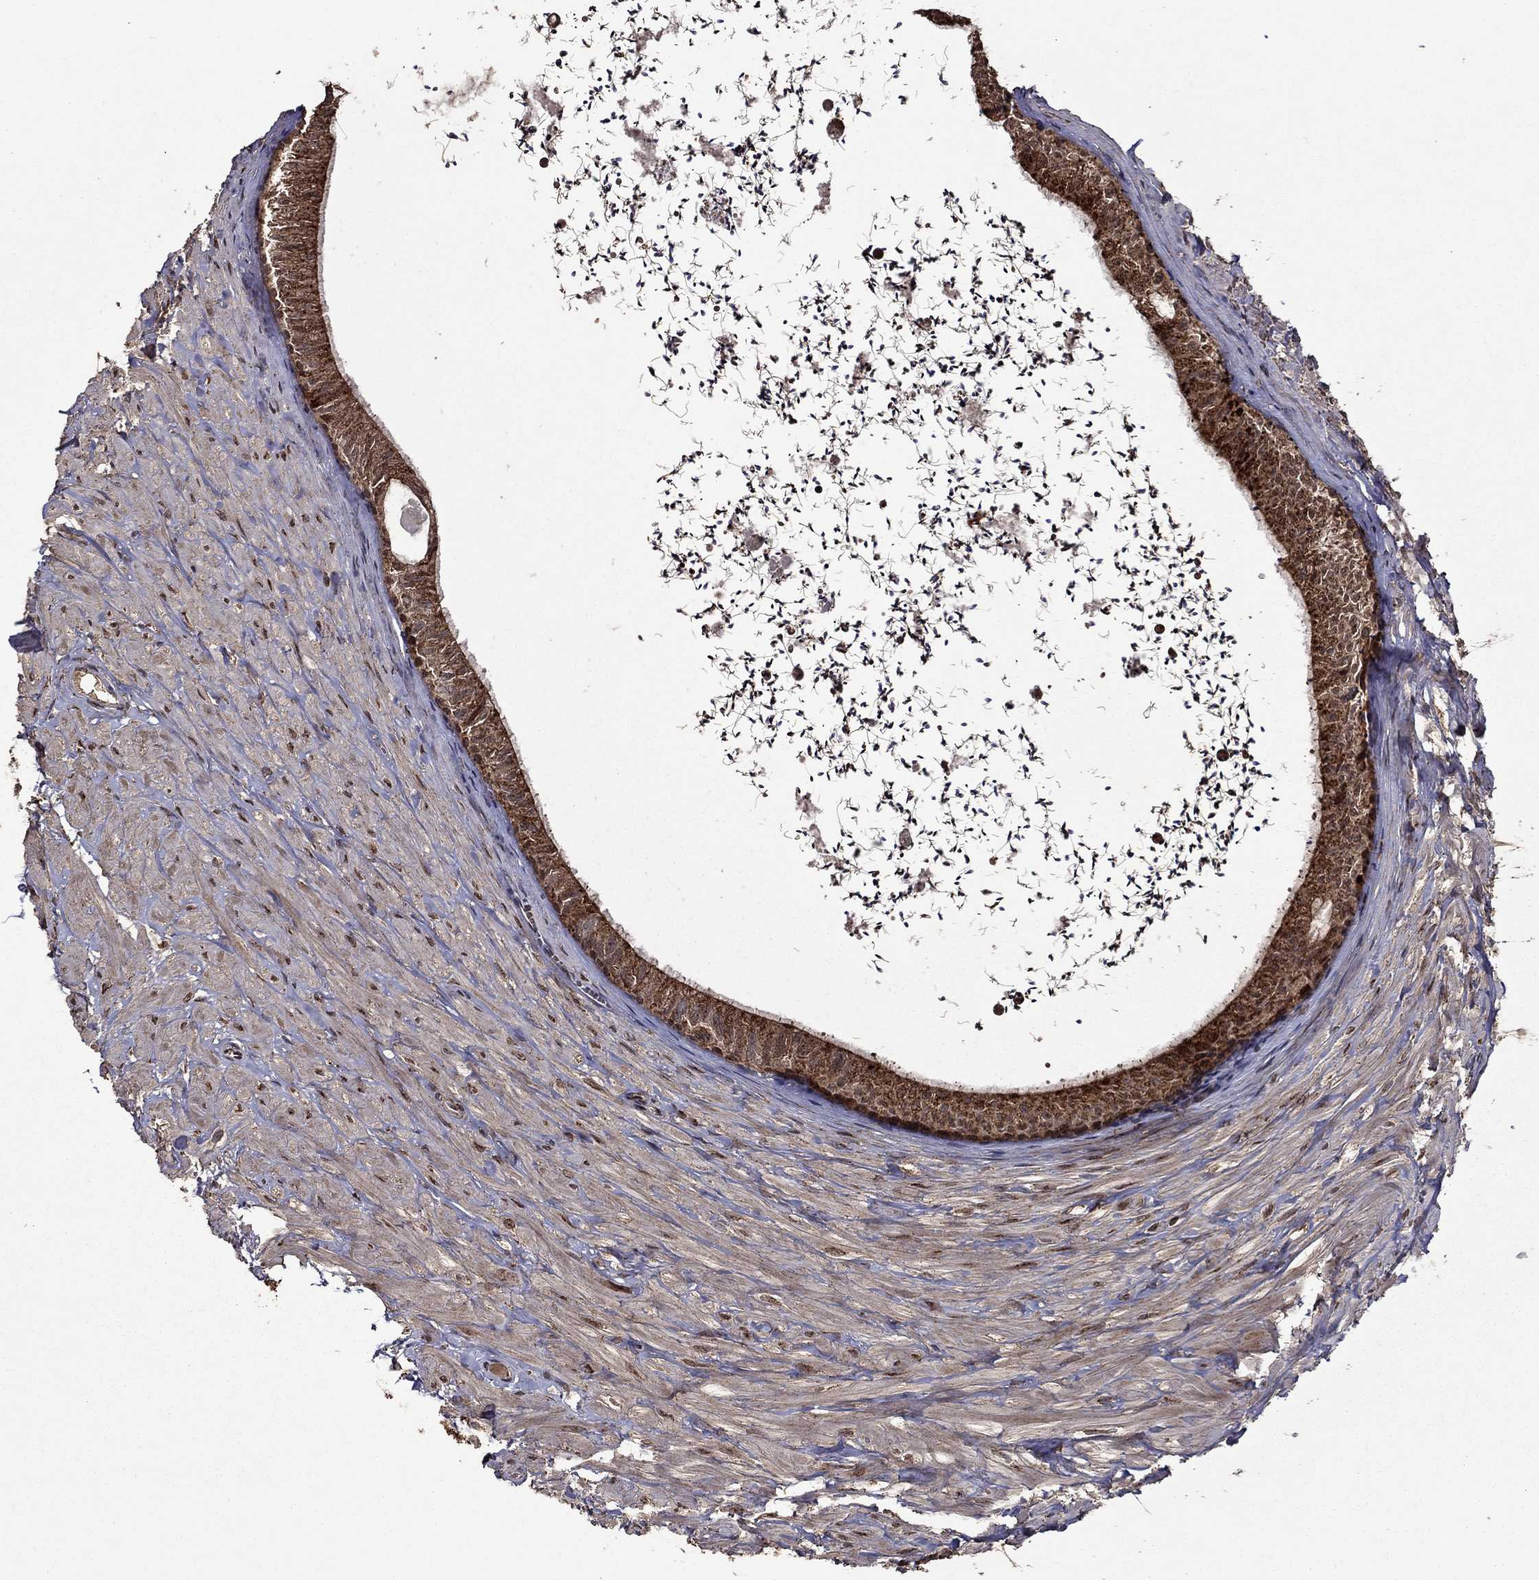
{"staining": {"intensity": "strong", "quantity": ">75%", "location": "cytoplasmic/membranous"}, "tissue": "epididymis", "cell_type": "Glandular cells", "image_type": "normal", "snomed": [{"axis": "morphology", "description": "Normal tissue, NOS"}, {"axis": "topography", "description": "Epididymis"}], "caption": "This photomicrograph shows immunohistochemistry staining of normal human epididymis, with high strong cytoplasmic/membranous positivity in about >75% of glandular cells.", "gene": "ITM2B", "patient": {"sex": "male", "age": 32}}